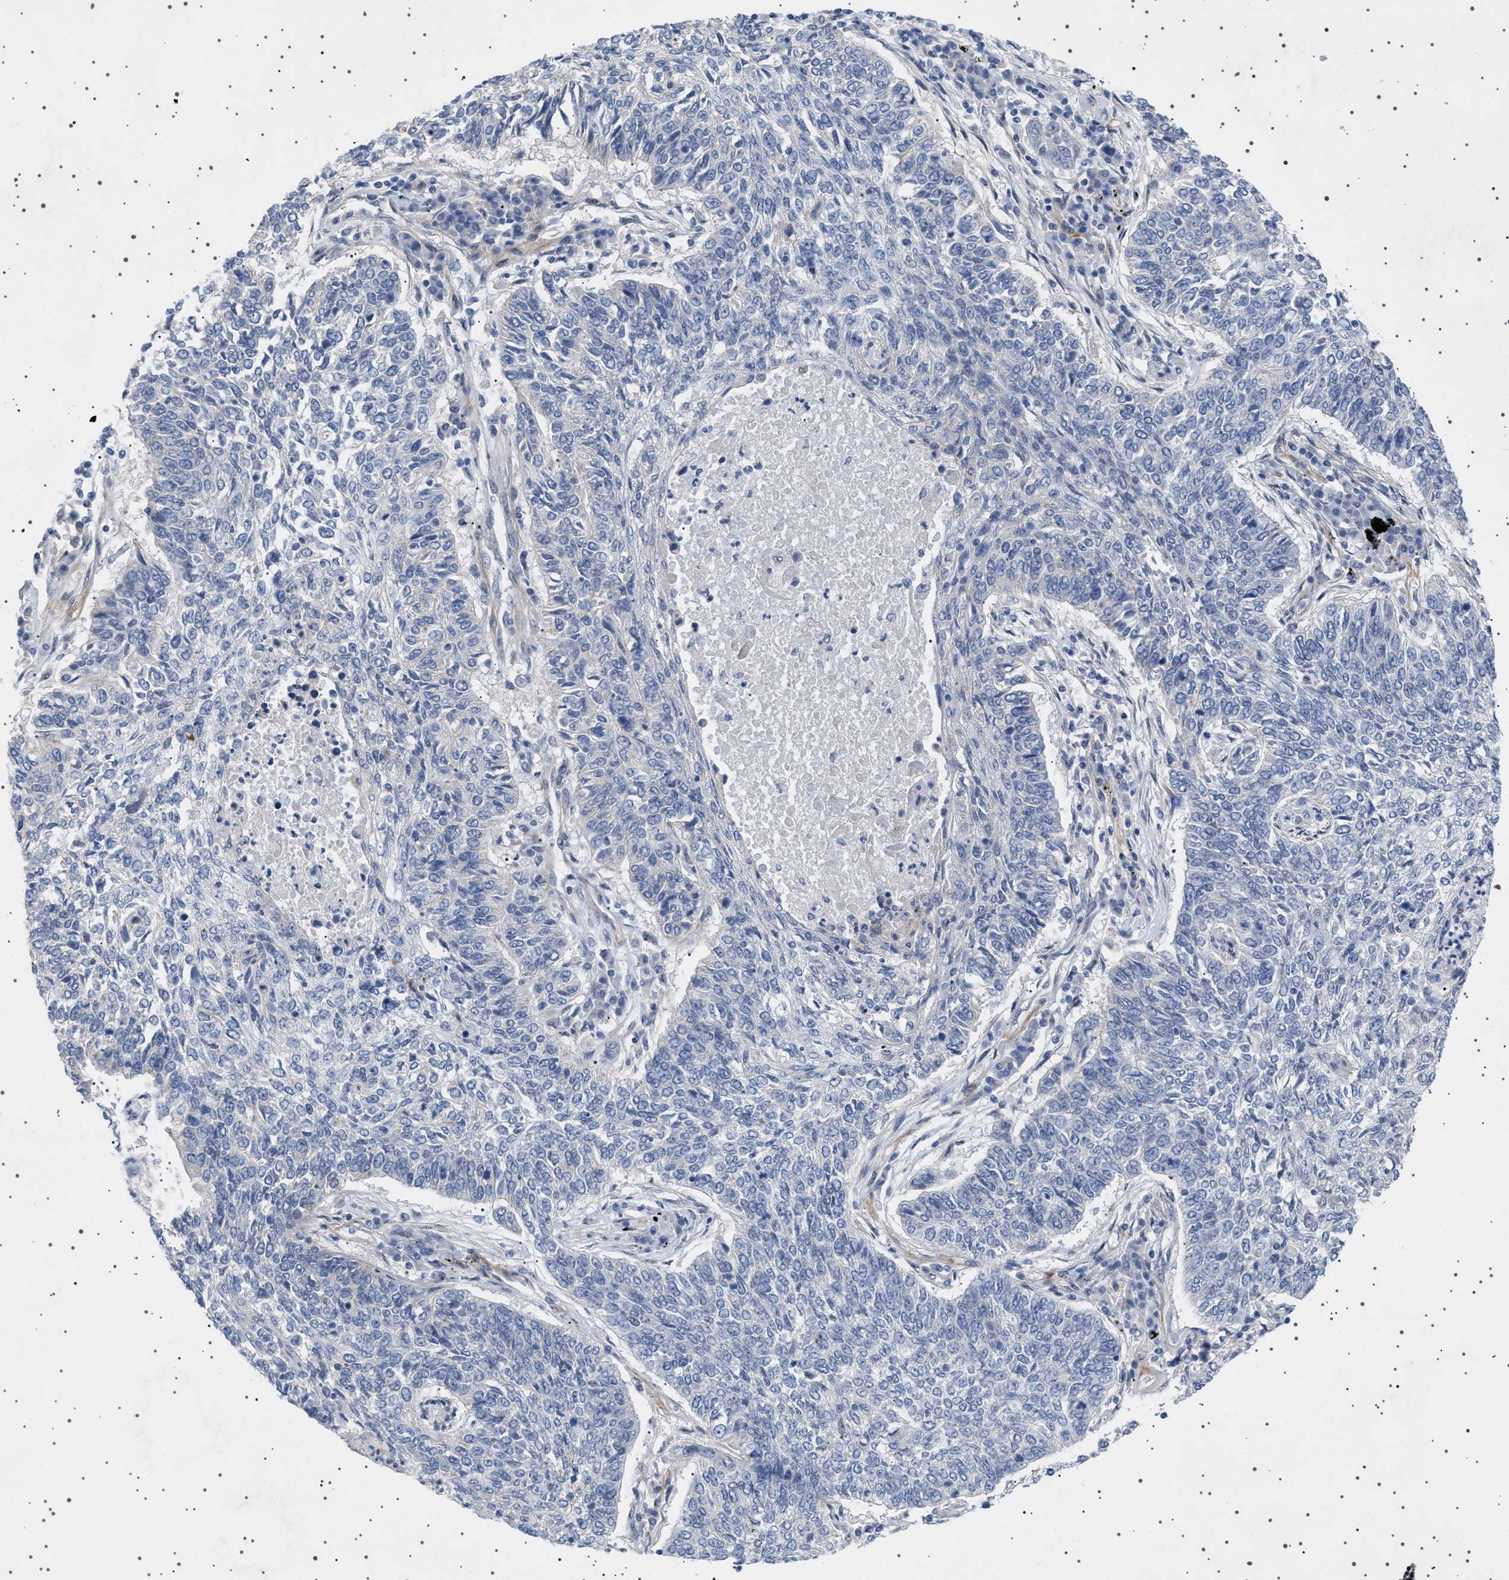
{"staining": {"intensity": "negative", "quantity": "none", "location": "none"}, "tissue": "lung cancer", "cell_type": "Tumor cells", "image_type": "cancer", "snomed": [{"axis": "morphology", "description": "Normal tissue, NOS"}, {"axis": "morphology", "description": "Squamous cell carcinoma, NOS"}, {"axis": "topography", "description": "Cartilage tissue"}, {"axis": "topography", "description": "Bronchus"}, {"axis": "topography", "description": "Lung"}], "caption": "There is no significant staining in tumor cells of lung squamous cell carcinoma.", "gene": "HTR1A", "patient": {"sex": "female", "age": 49}}